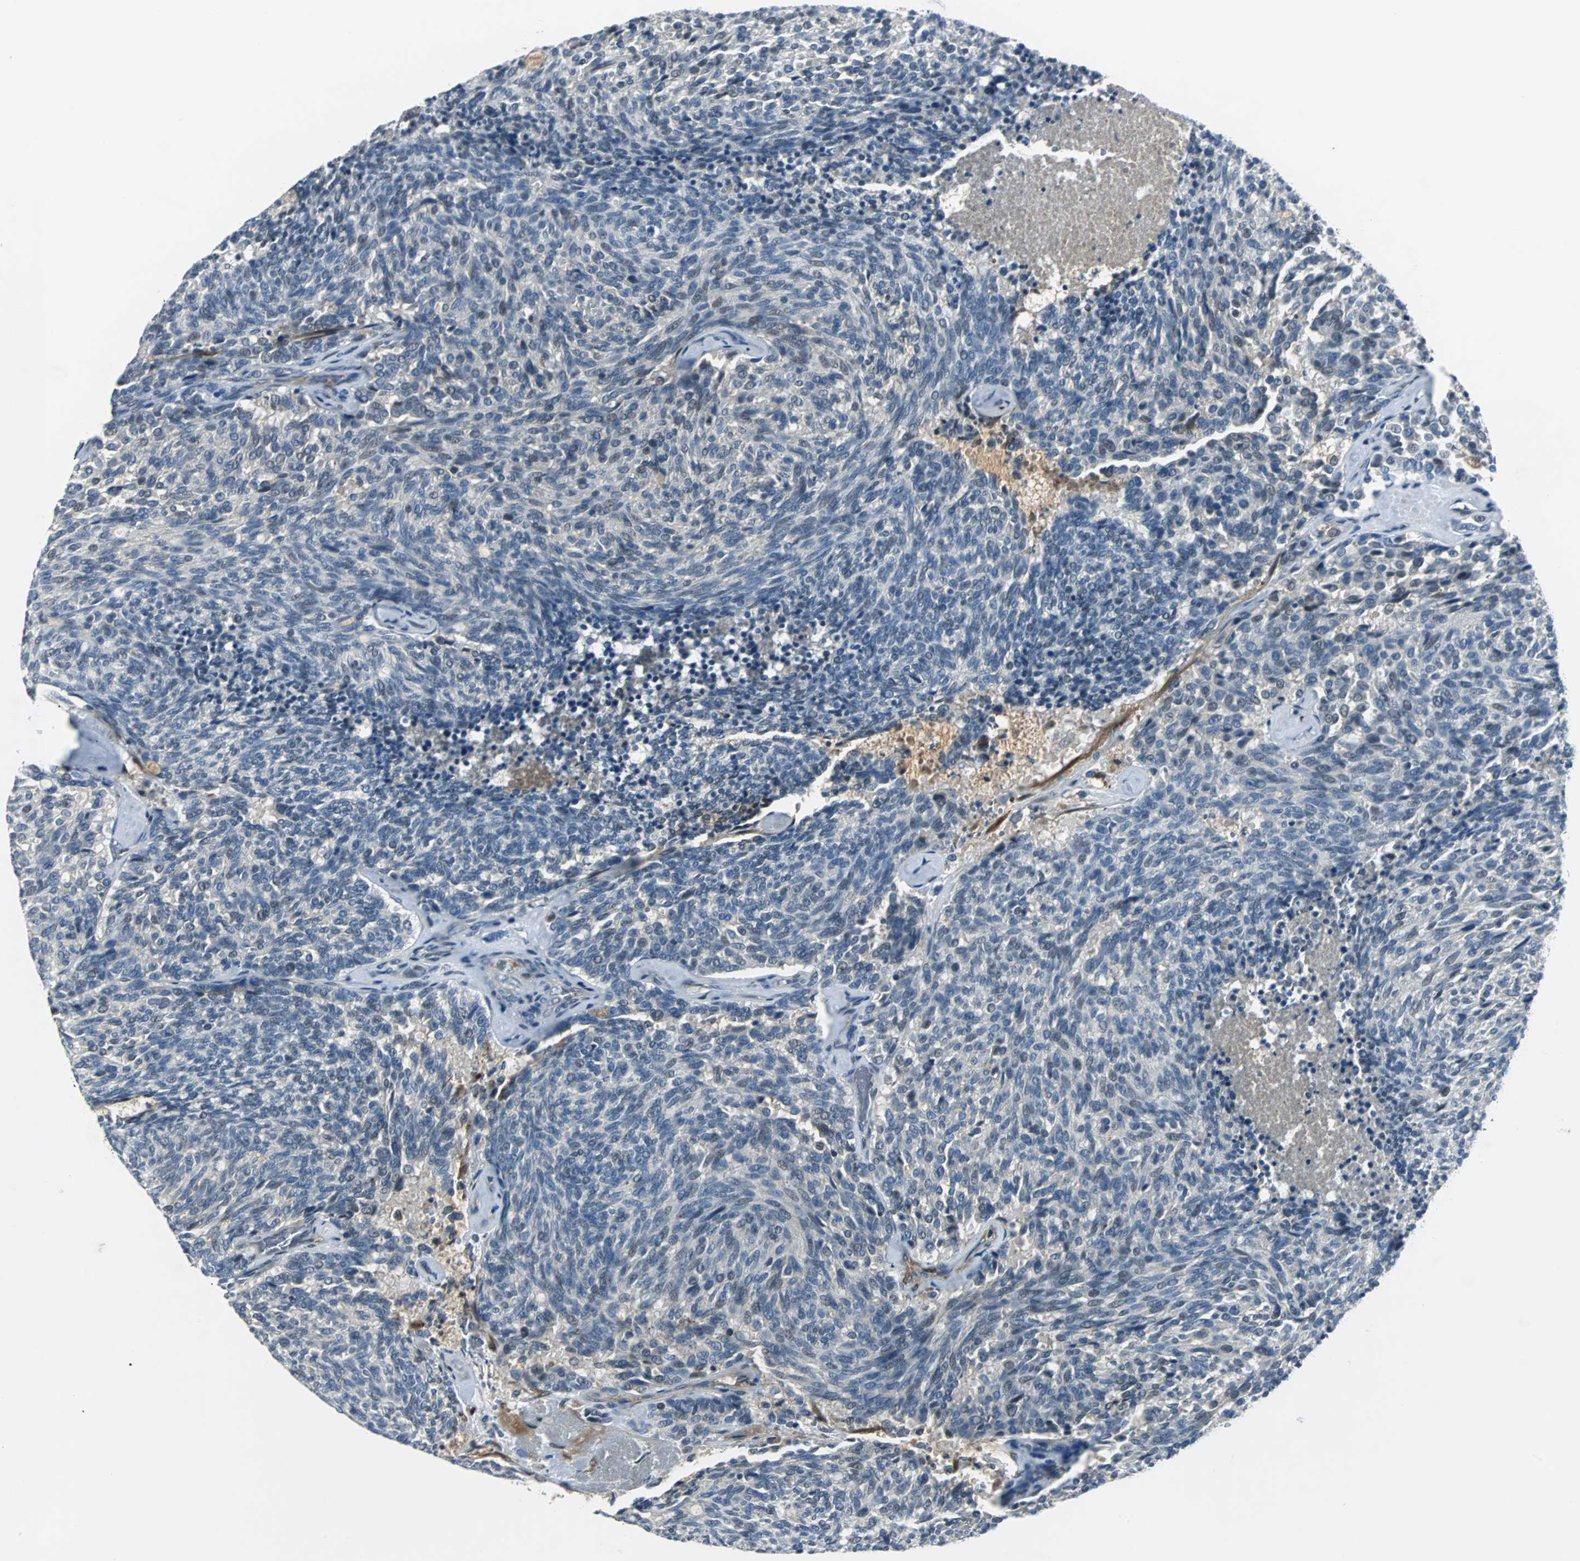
{"staining": {"intensity": "weak", "quantity": "<25%", "location": "nuclear"}, "tissue": "carcinoid", "cell_type": "Tumor cells", "image_type": "cancer", "snomed": [{"axis": "morphology", "description": "Carcinoid, malignant, NOS"}, {"axis": "topography", "description": "Pancreas"}], "caption": "Immunohistochemical staining of human carcinoid shows no significant staining in tumor cells. (Brightfield microscopy of DAB immunohistochemistry at high magnification).", "gene": "FHL2", "patient": {"sex": "female", "age": 54}}